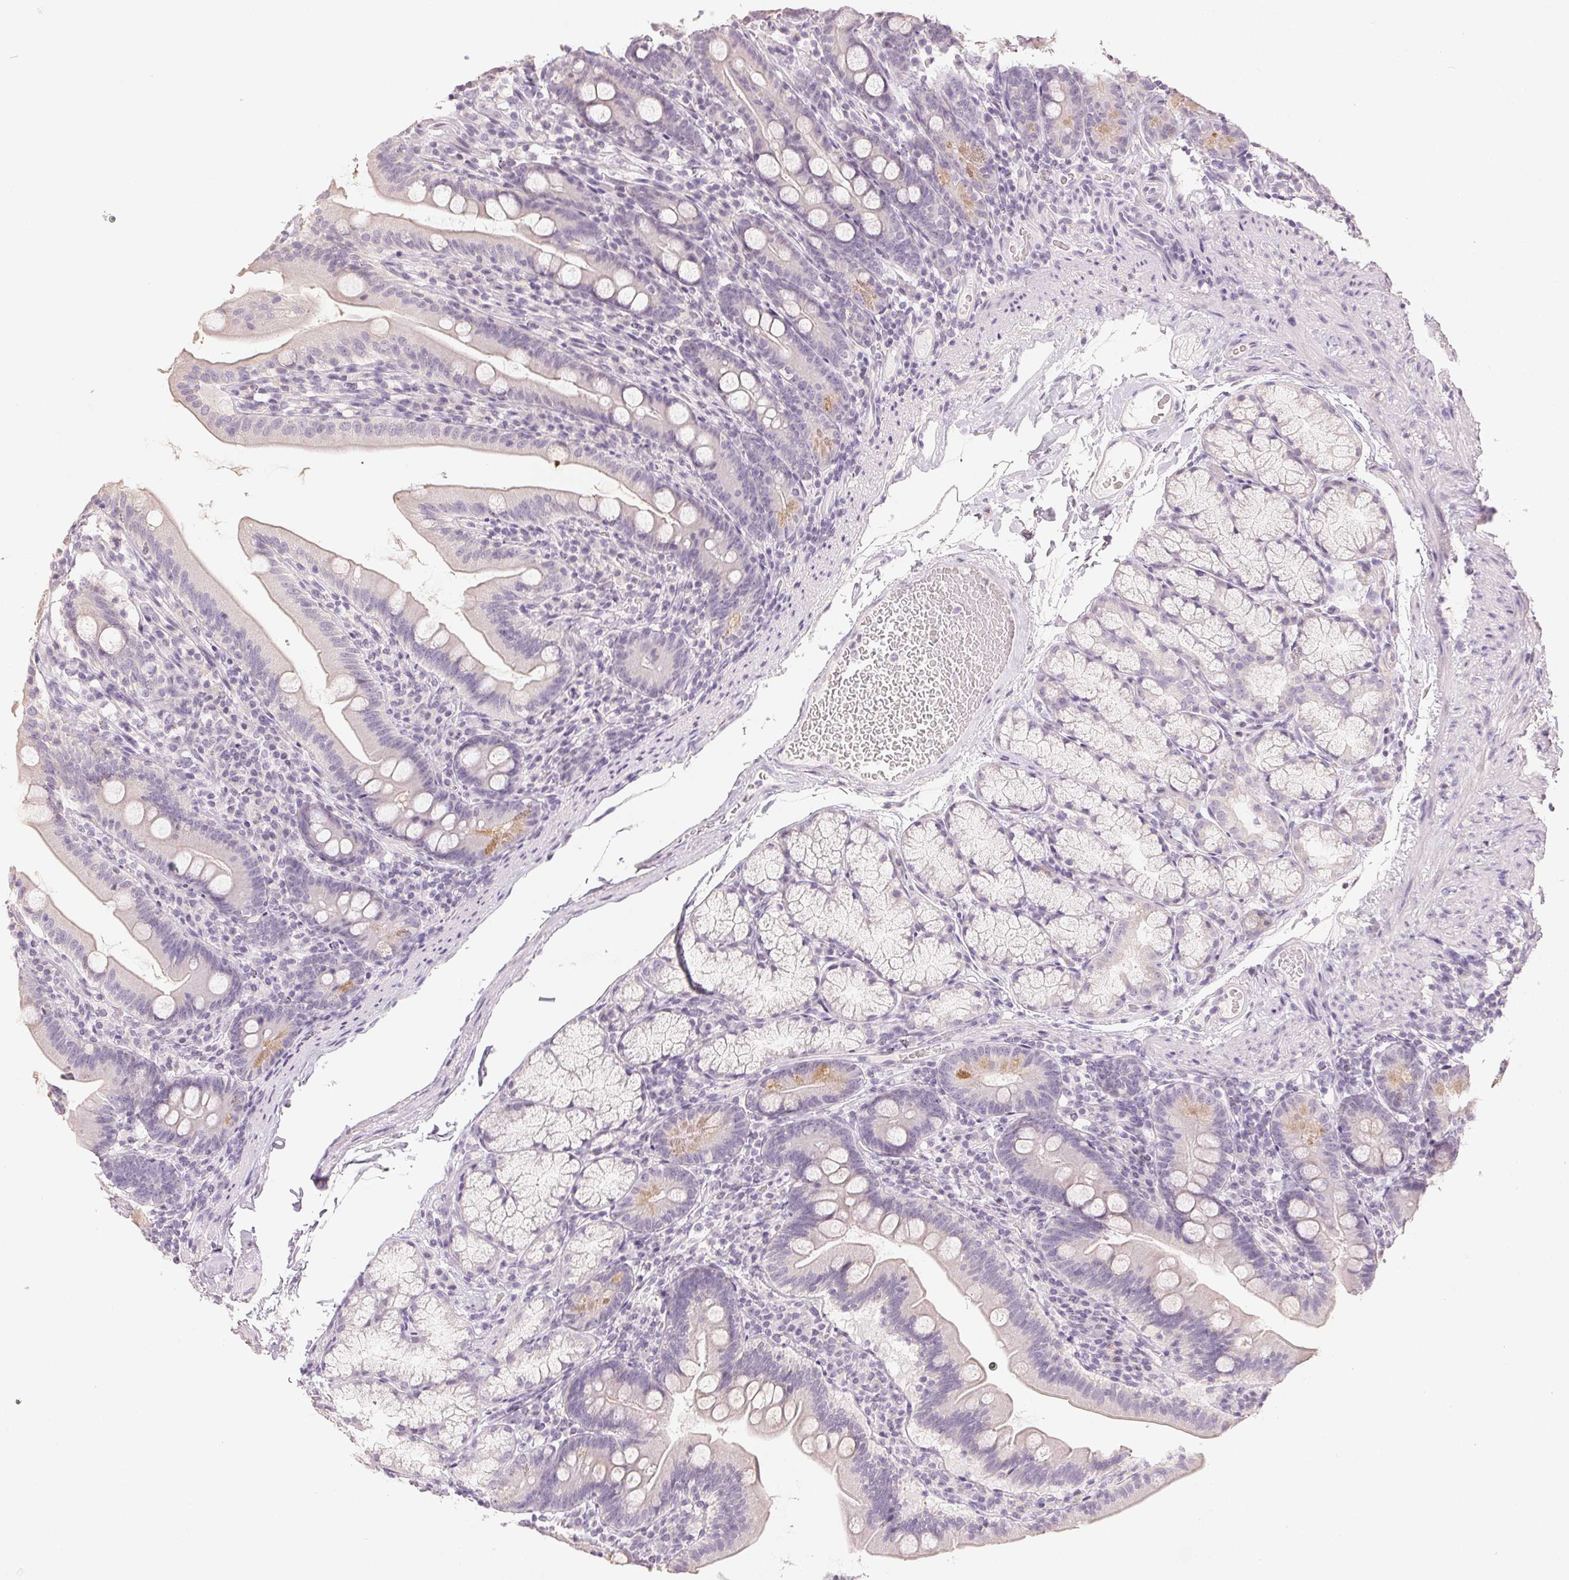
{"staining": {"intensity": "moderate", "quantity": "<25%", "location": "cytoplasmic/membranous"}, "tissue": "duodenum", "cell_type": "Glandular cells", "image_type": "normal", "snomed": [{"axis": "morphology", "description": "Normal tissue, NOS"}, {"axis": "topography", "description": "Duodenum"}], "caption": "Normal duodenum reveals moderate cytoplasmic/membranous expression in approximately <25% of glandular cells.", "gene": "LVRN", "patient": {"sex": "female", "age": 67}}